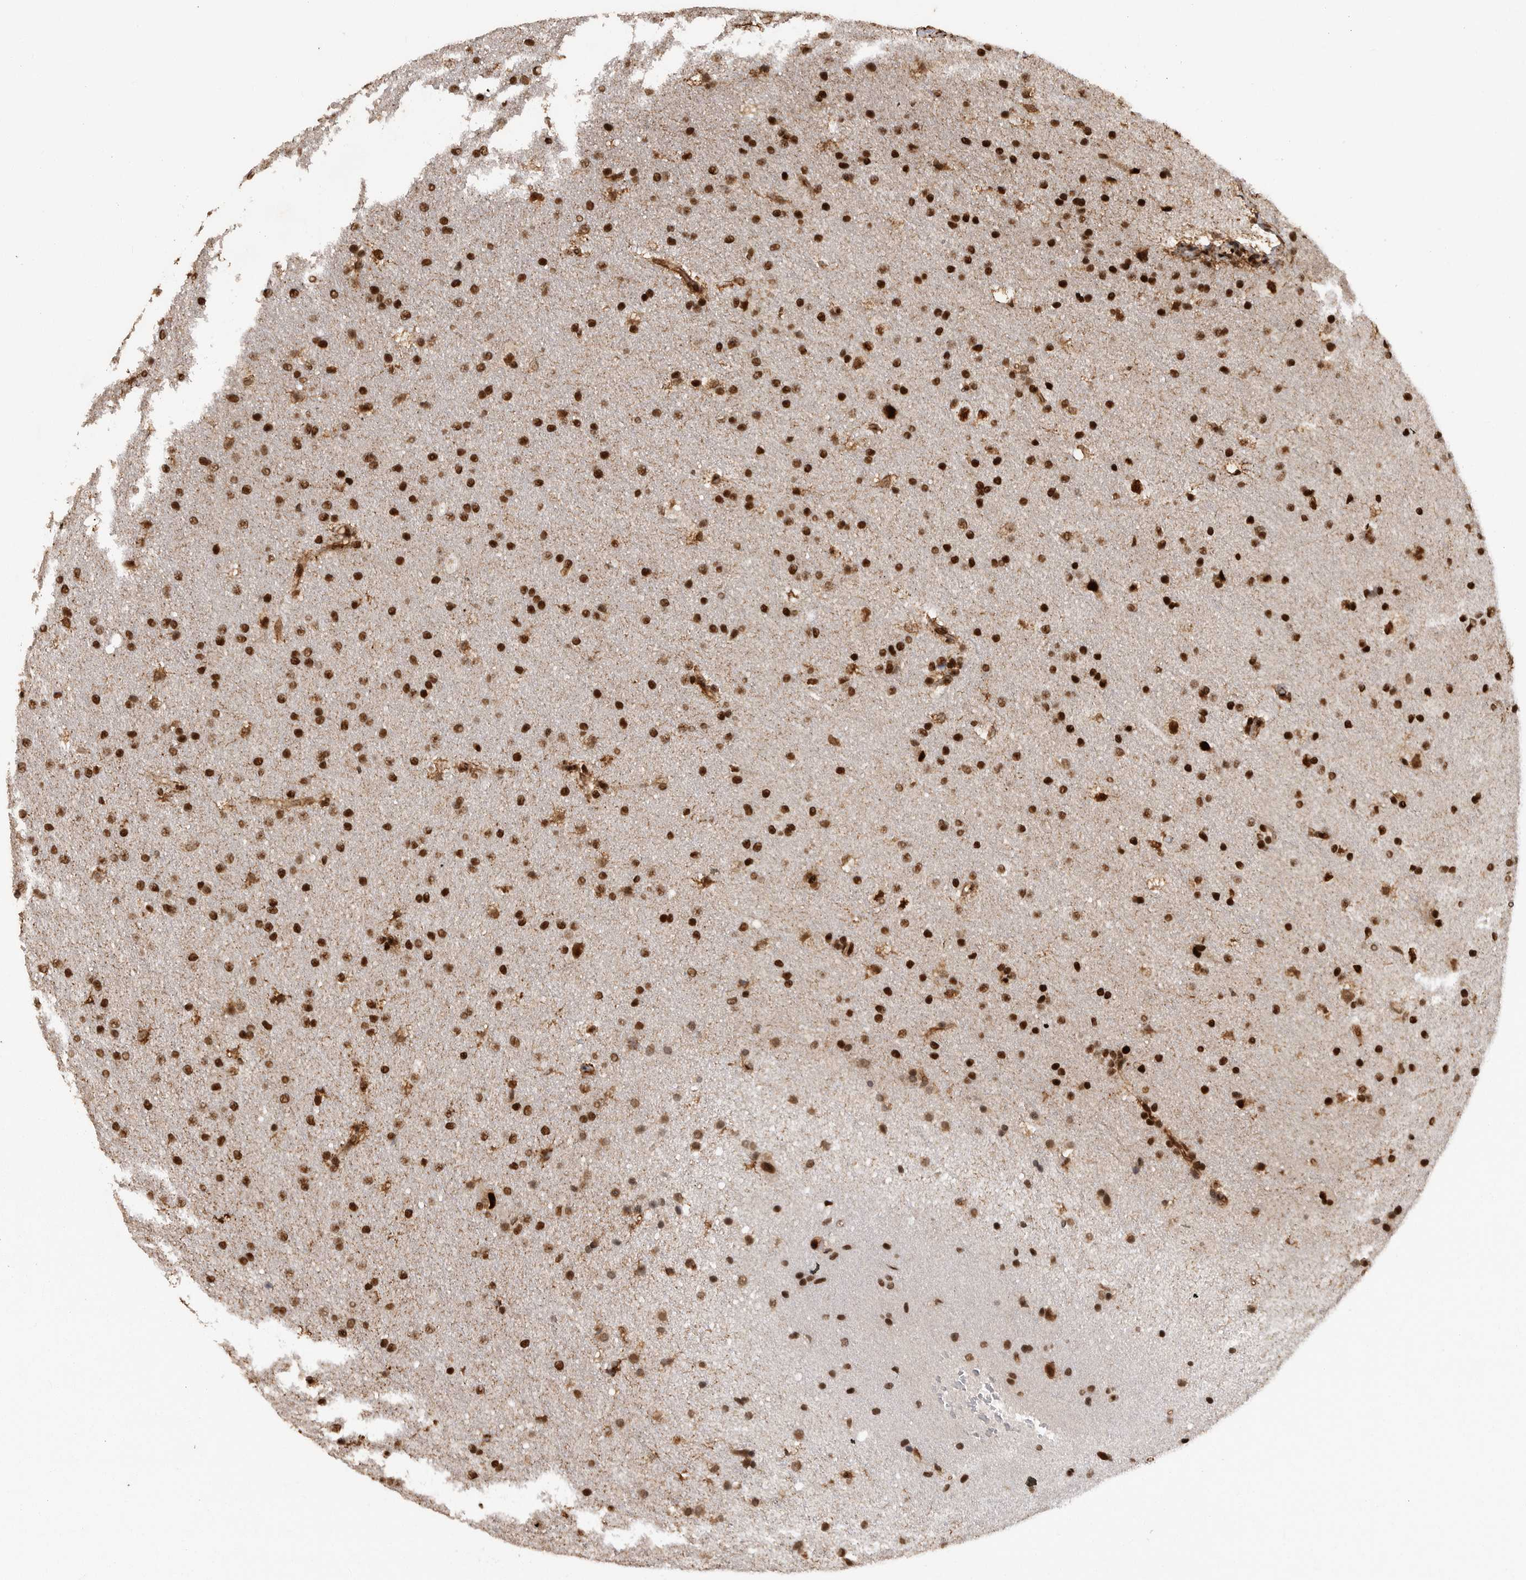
{"staining": {"intensity": "strong", "quantity": ">75%", "location": "nuclear"}, "tissue": "glioma", "cell_type": "Tumor cells", "image_type": "cancer", "snomed": [{"axis": "morphology", "description": "Glioma, malignant, Low grade"}, {"axis": "topography", "description": "Brain"}], "caption": "Protein expression analysis of glioma shows strong nuclear expression in approximately >75% of tumor cells.", "gene": "PPP1R8", "patient": {"sex": "female", "age": 37}}